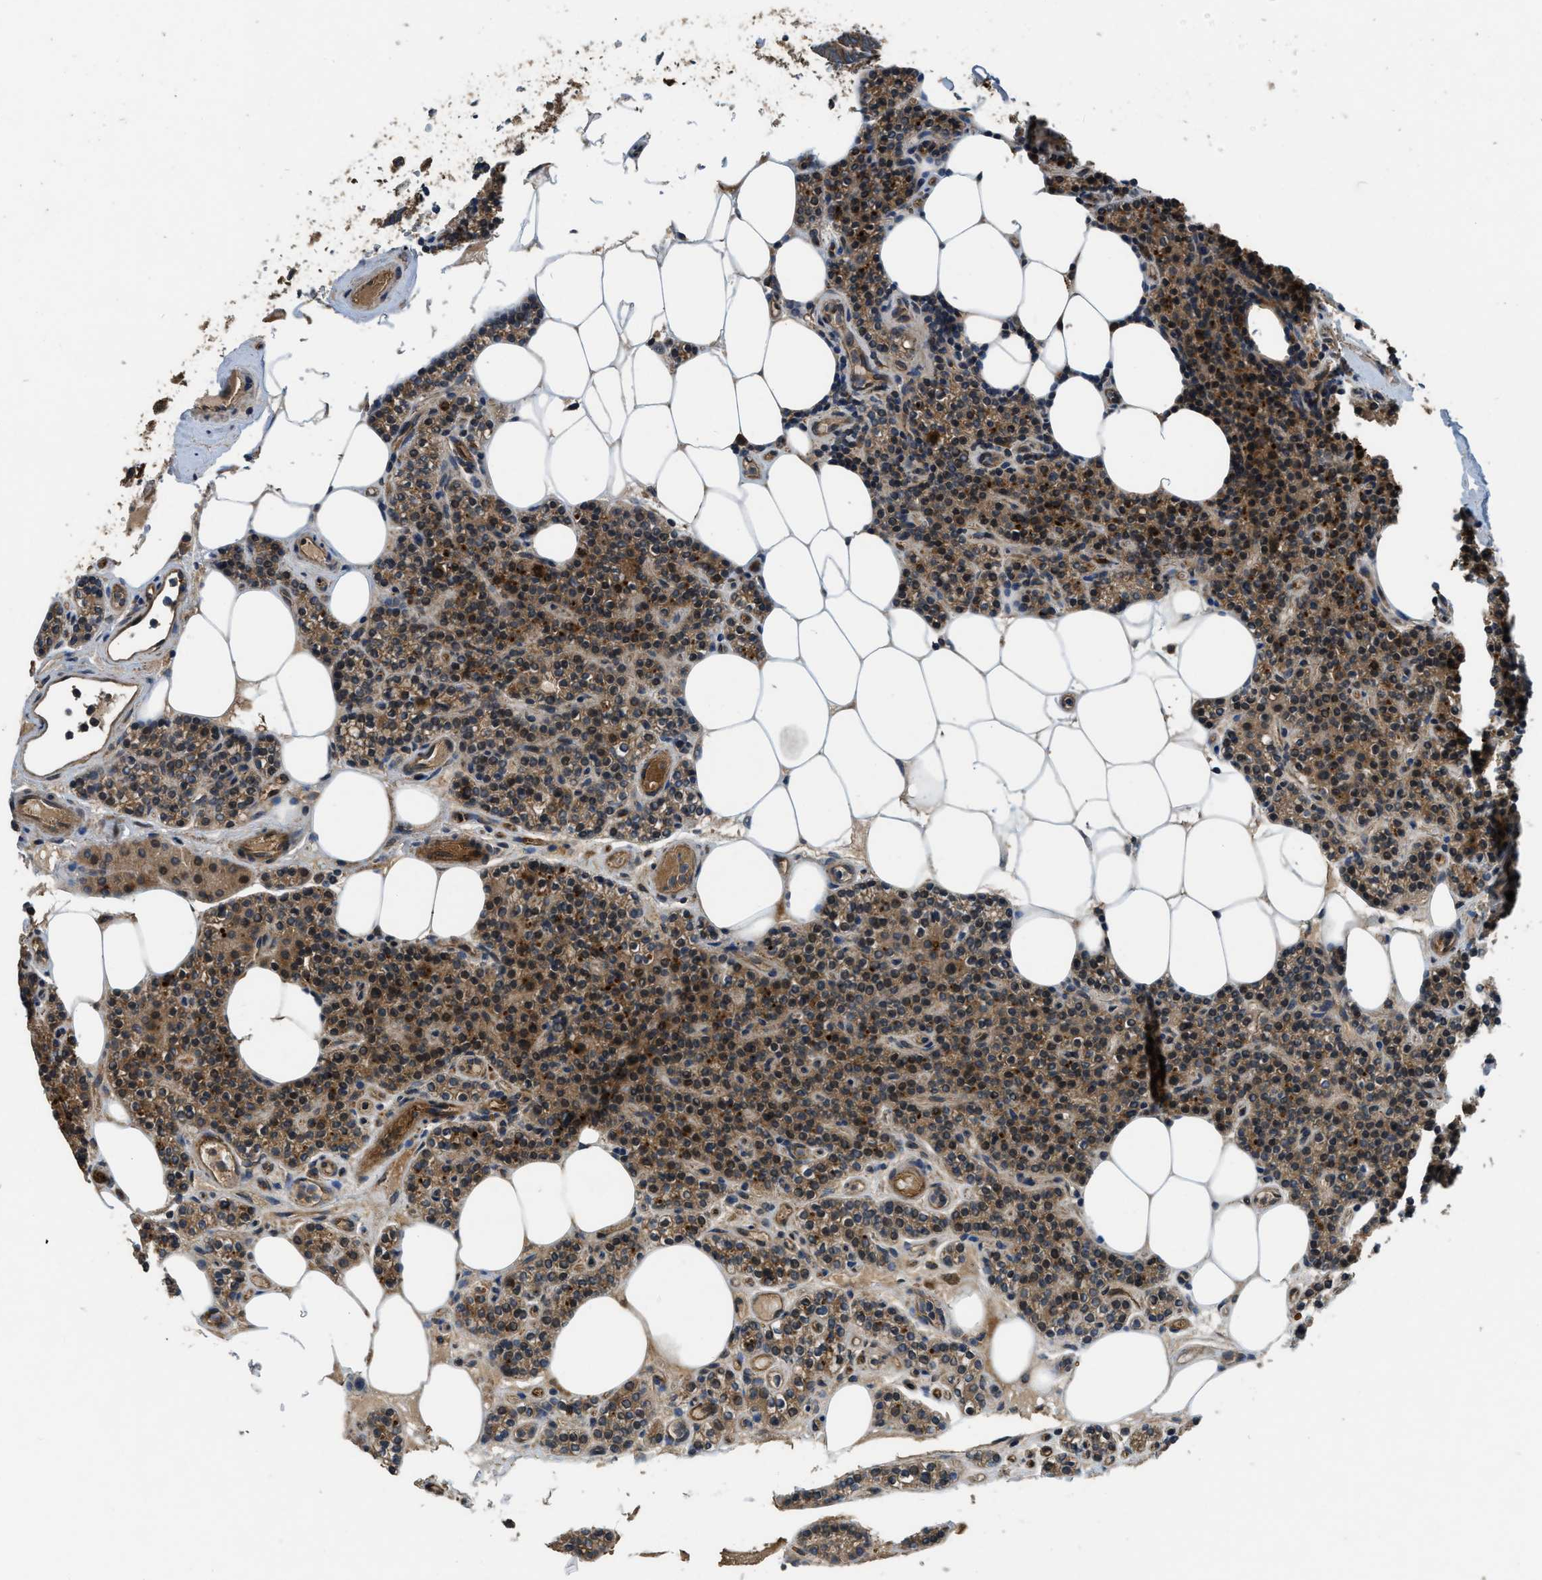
{"staining": {"intensity": "moderate", "quantity": ">75%", "location": "cytoplasmic/membranous"}, "tissue": "parathyroid gland", "cell_type": "Glandular cells", "image_type": "normal", "snomed": [{"axis": "morphology", "description": "Normal tissue, NOS"}, {"axis": "morphology", "description": "Adenoma, NOS"}, {"axis": "topography", "description": "Parathyroid gland"}], "caption": "This micrograph displays immunohistochemistry staining of unremarkable human parathyroid gland, with medium moderate cytoplasmic/membranous expression in approximately >75% of glandular cells.", "gene": "GGH", "patient": {"sex": "female", "age": 70}}